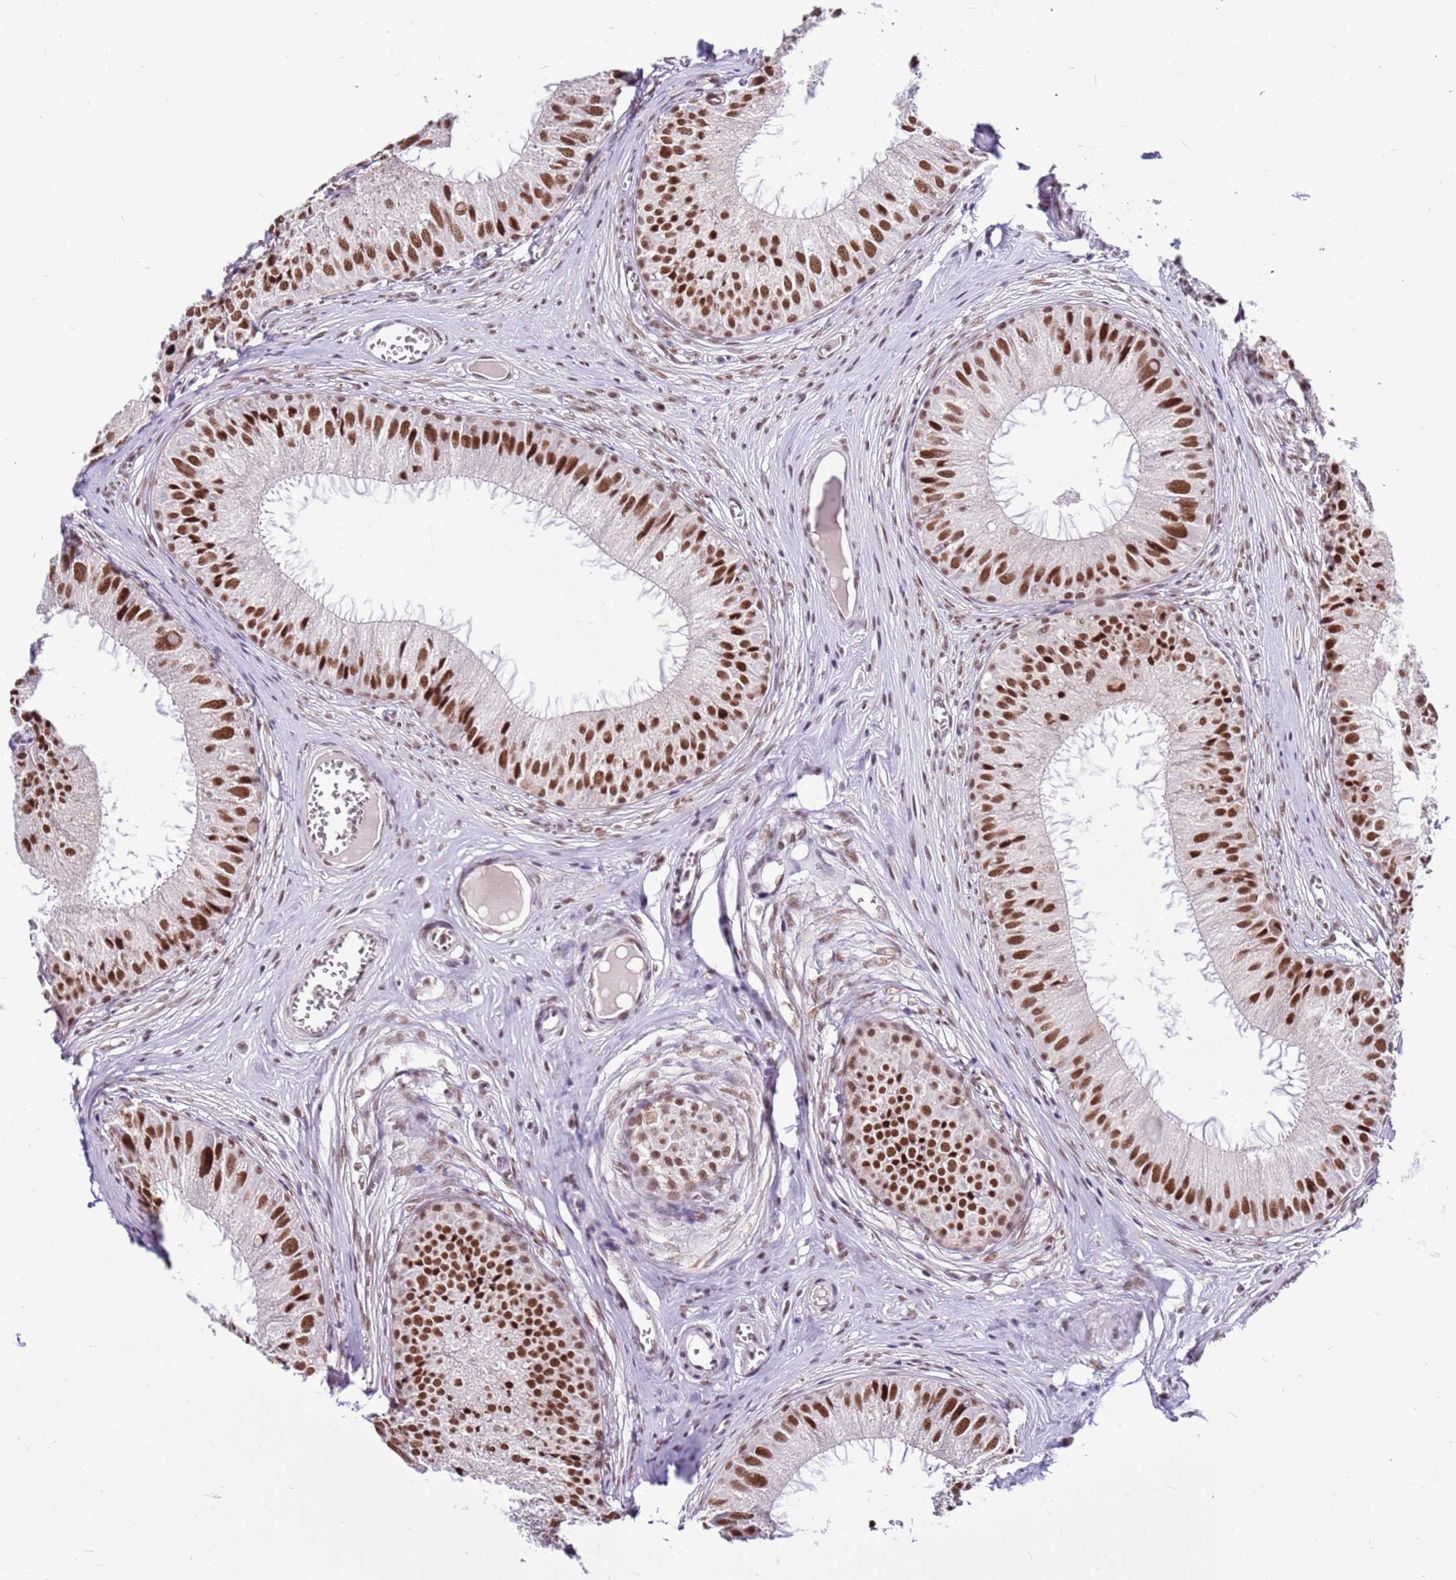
{"staining": {"intensity": "strong", "quantity": ">75%", "location": "nuclear"}, "tissue": "epididymis", "cell_type": "Glandular cells", "image_type": "normal", "snomed": [{"axis": "morphology", "description": "Normal tissue, NOS"}, {"axis": "topography", "description": "Epididymis"}], "caption": "Protein expression by immunohistochemistry (IHC) demonstrates strong nuclear staining in about >75% of glandular cells in normal epididymis. (DAB IHC with brightfield microscopy, high magnification).", "gene": "AKAP8L", "patient": {"sex": "male", "age": 36}}